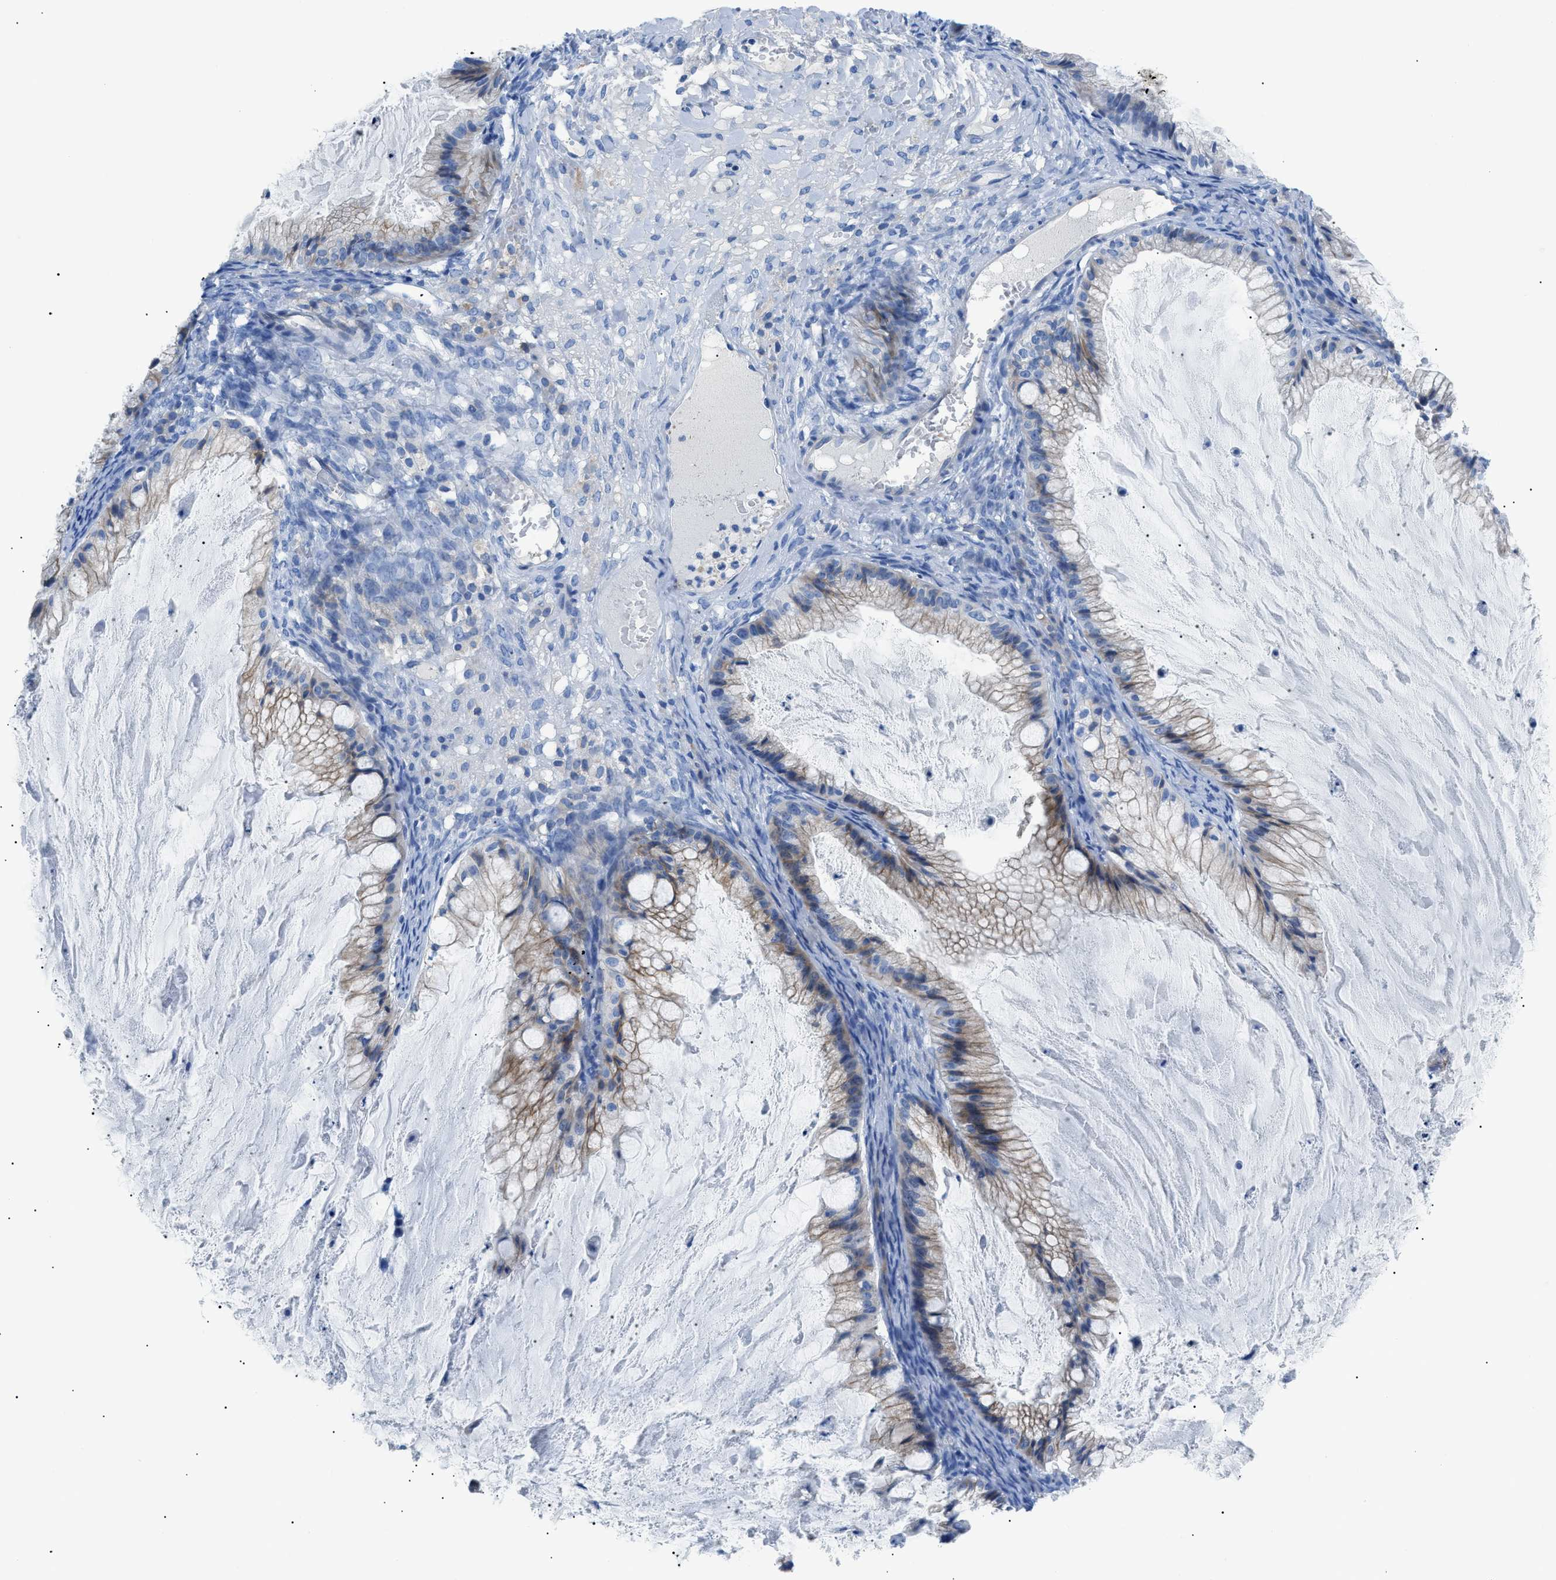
{"staining": {"intensity": "weak", "quantity": "<25%", "location": "cytoplasmic/membranous"}, "tissue": "ovarian cancer", "cell_type": "Tumor cells", "image_type": "cancer", "snomed": [{"axis": "morphology", "description": "Cystadenocarcinoma, mucinous, NOS"}, {"axis": "topography", "description": "Ovary"}], "caption": "Immunohistochemistry (IHC) of human mucinous cystadenocarcinoma (ovarian) reveals no staining in tumor cells. (DAB immunohistochemistry visualized using brightfield microscopy, high magnification).", "gene": "ZDHHC24", "patient": {"sex": "female", "age": 57}}